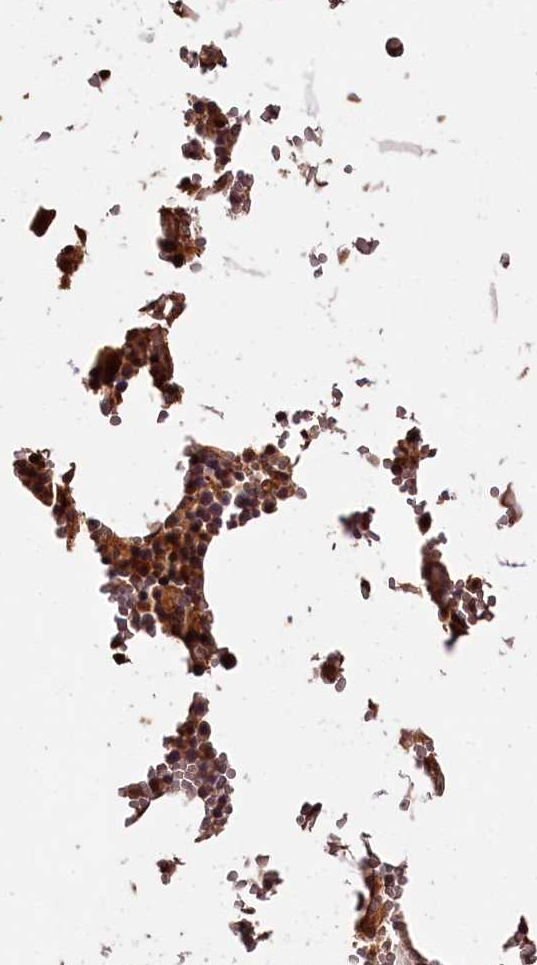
{"staining": {"intensity": "strong", "quantity": ">75%", "location": "cytoplasmic/membranous,nuclear"}, "tissue": "bone marrow", "cell_type": "Hematopoietic cells", "image_type": "normal", "snomed": [{"axis": "morphology", "description": "Normal tissue, NOS"}, {"axis": "topography", "description": "Bone marrow"}], "caption": "IHC photomicrograph of benign human bone marrow stained for a protein (brown), which exhibits high levels of strong cytoplasmic/membranous,nuclear expression in about >75% of hematopoietic cells.", "gene": "NPRL2", "patient": {"sex": "male", "age": 70}}